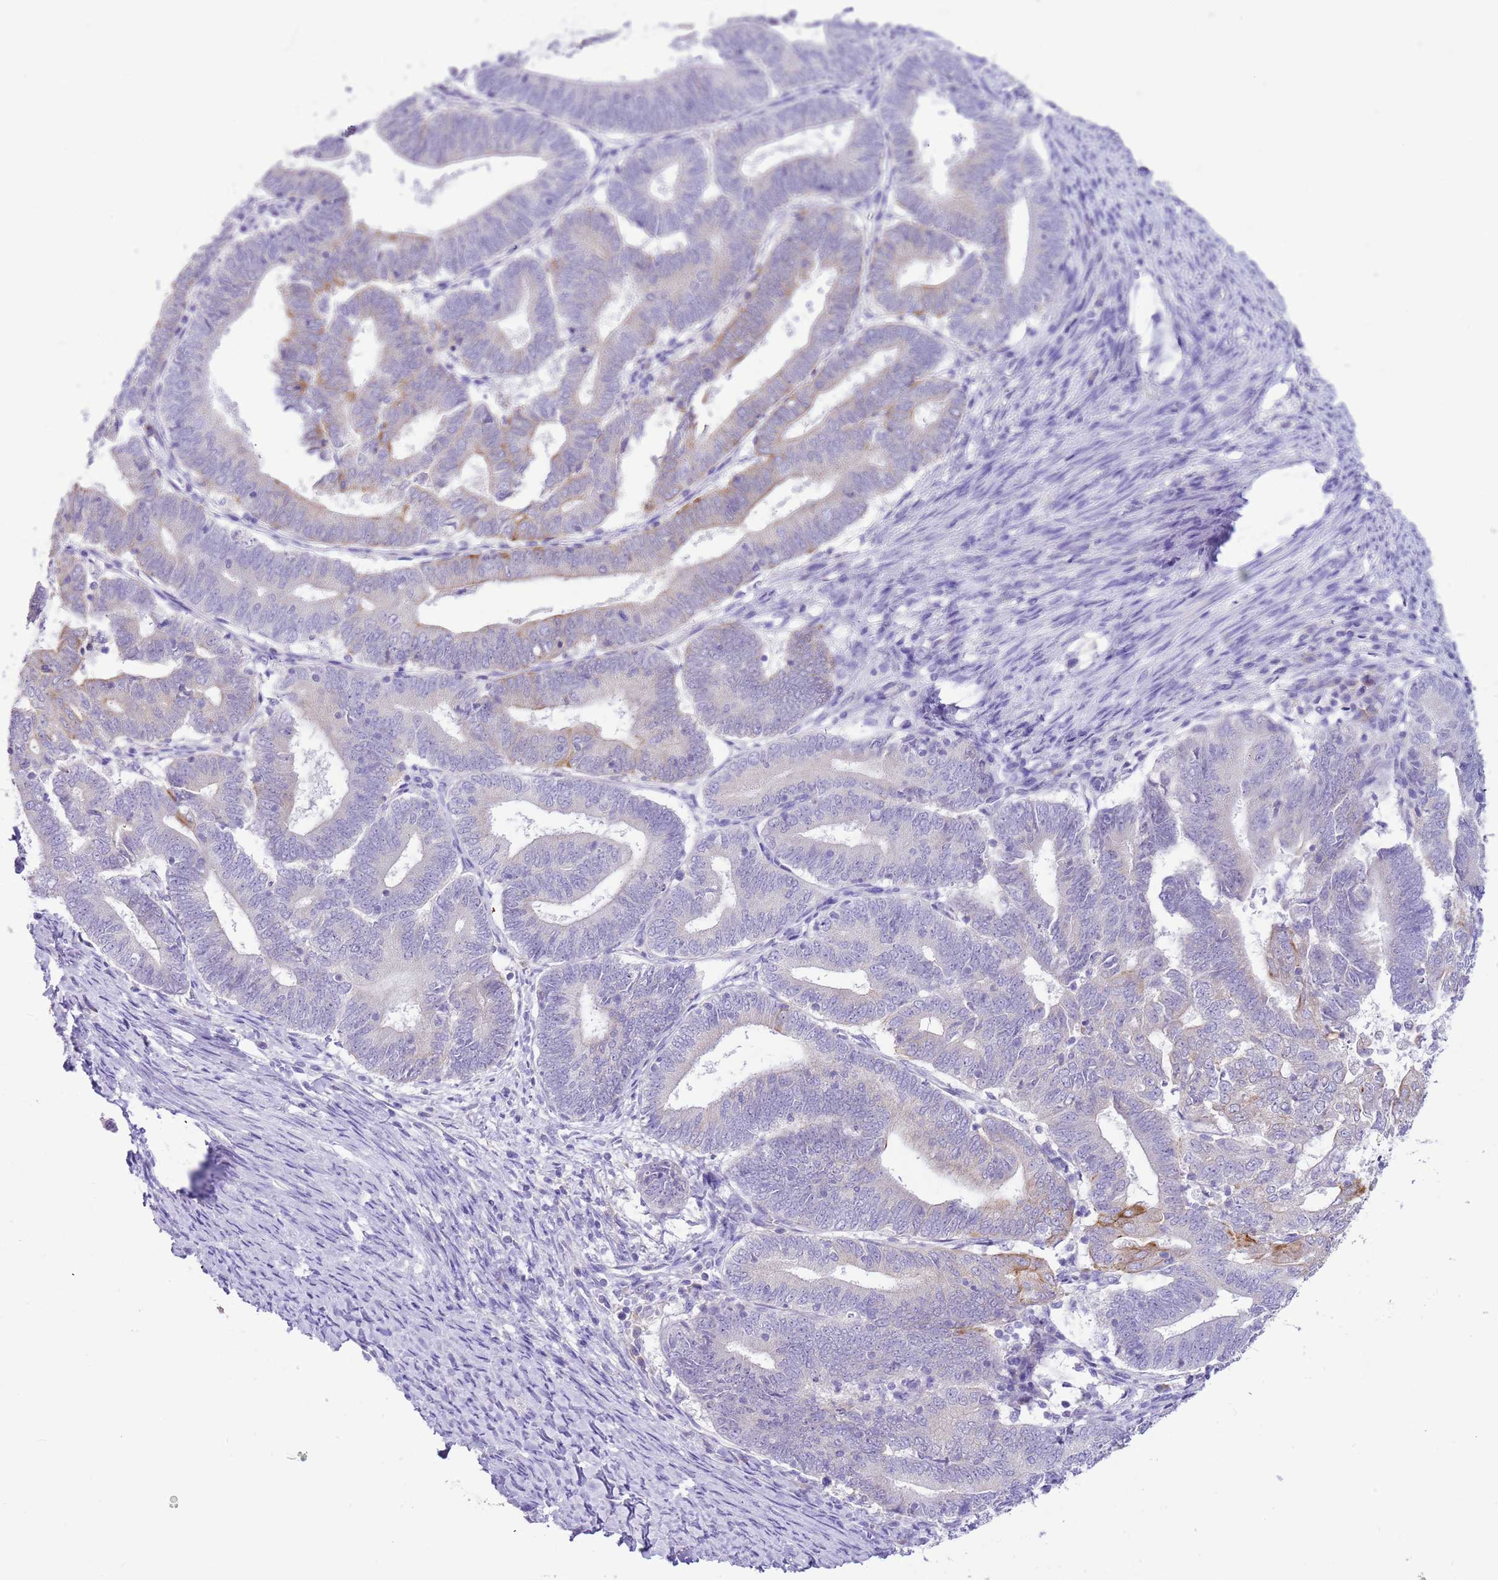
{"staining": {"intensity": "moderate", "quantity": "<25%", "location": "cytoplasmic/membranous"}, "tissue": "endometrial cancer", "cell_type": "Tumor cells", "image_type": "cancer", "snomed": [{"axis": "morphology", "description": "Adenocarcinoma, NOS"}, {"axis": "topography", "description": "Endometrium"}], "caption": "This image shows IHC staining of human endometrial cancer, with low moderate cytoplasmic/membranous staining in about <25% of tumor cells.", "gene": "R3HDM4", "patient": {"sex": "female", "age": 70}}